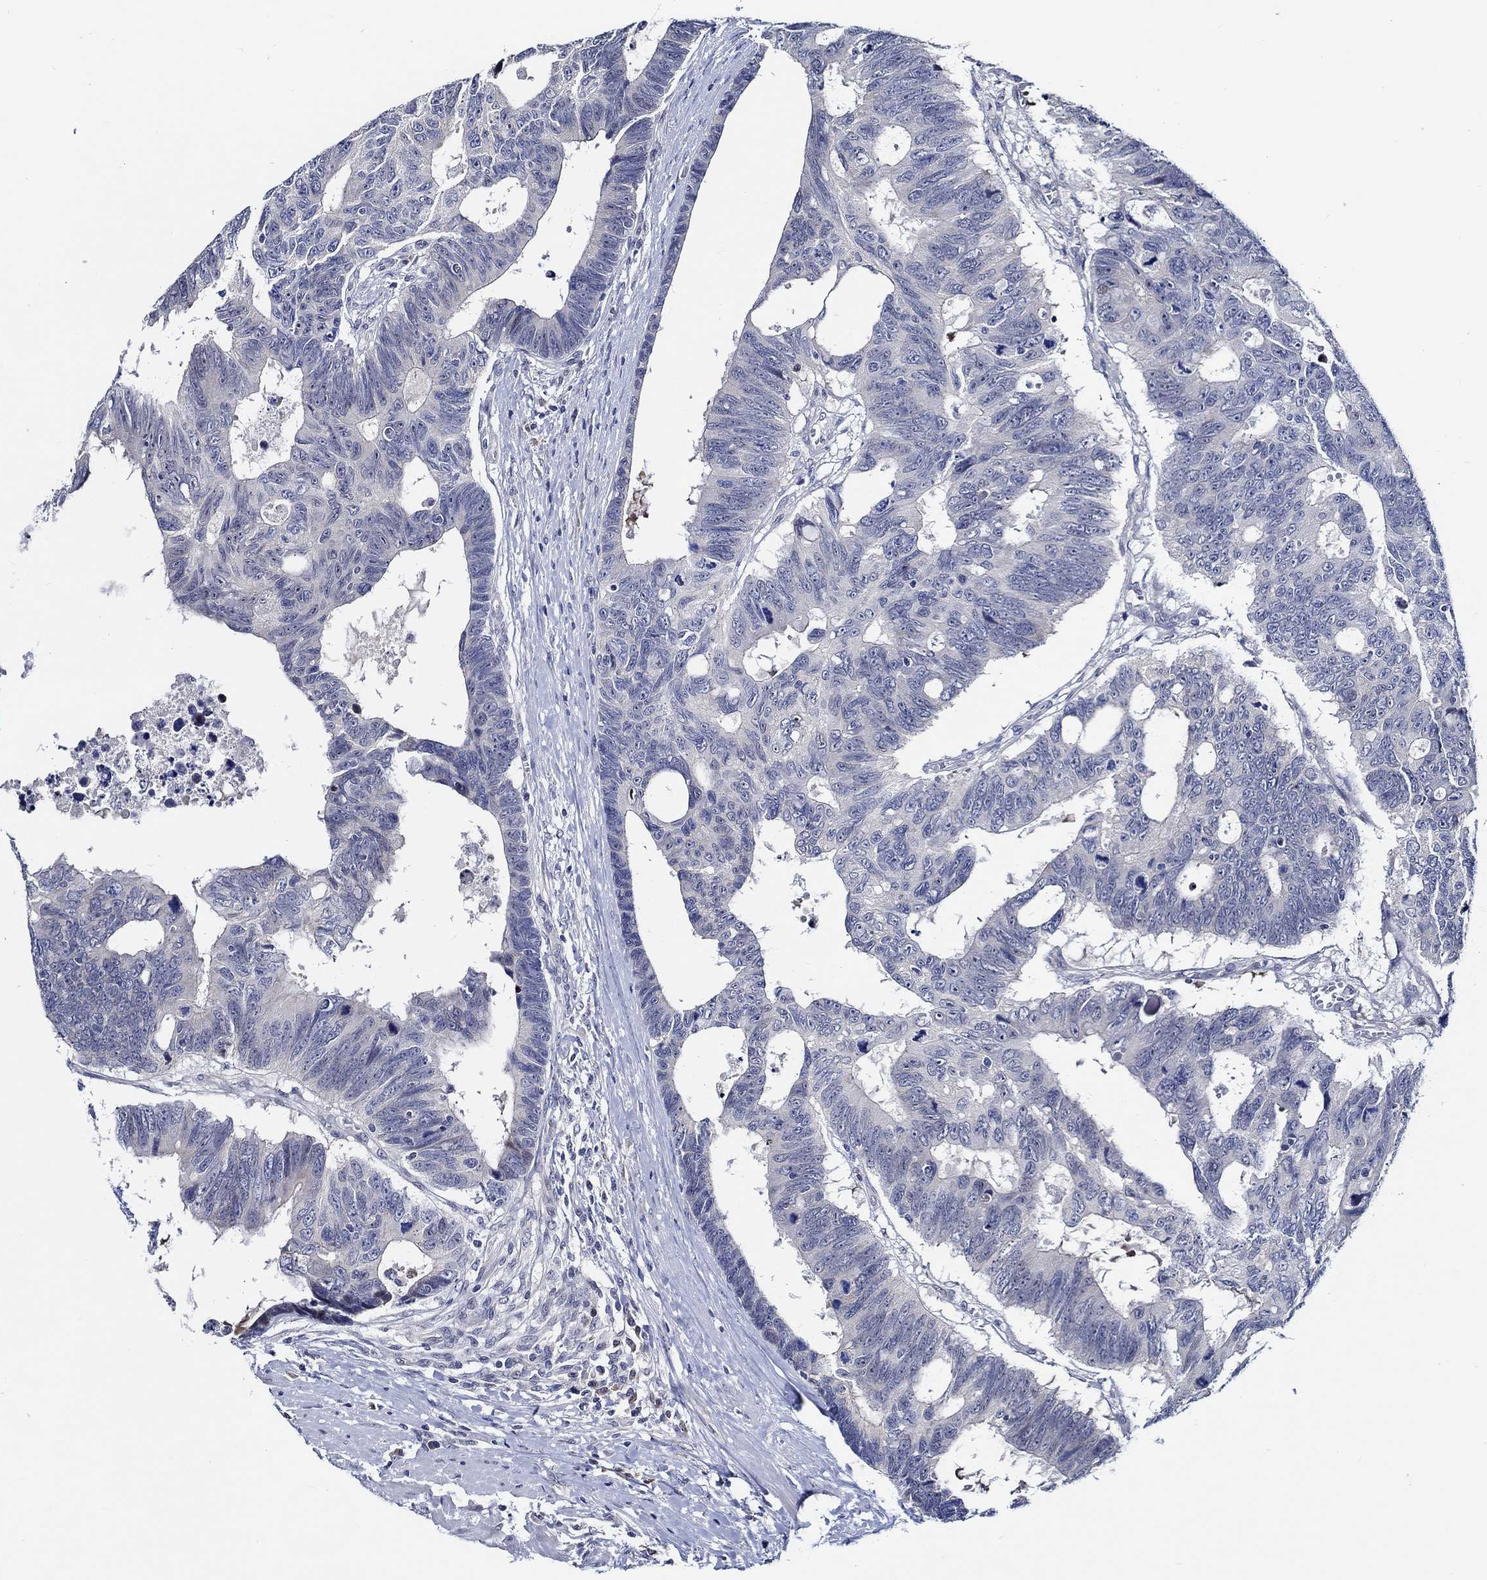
{"staining": {"intensity": "negative", "quantity": "none", "location": "none"}, "tissue": "colorectal cancer", "cell_type": "Tumor cells", "image_type": "cancer", "snomed": [{"axis": "morphology", "description": "Adenocarcinoma, NOS"}, {"axis": "topography", "description": "Colon"}], "caption": "This is a photomicrograph of immunohistochemistry (IHC) staining of colorectal cancer, which shows no staining in tumor cells.", "gene": "C8orf48", "patient": {"sex": "female", "age": 77}}